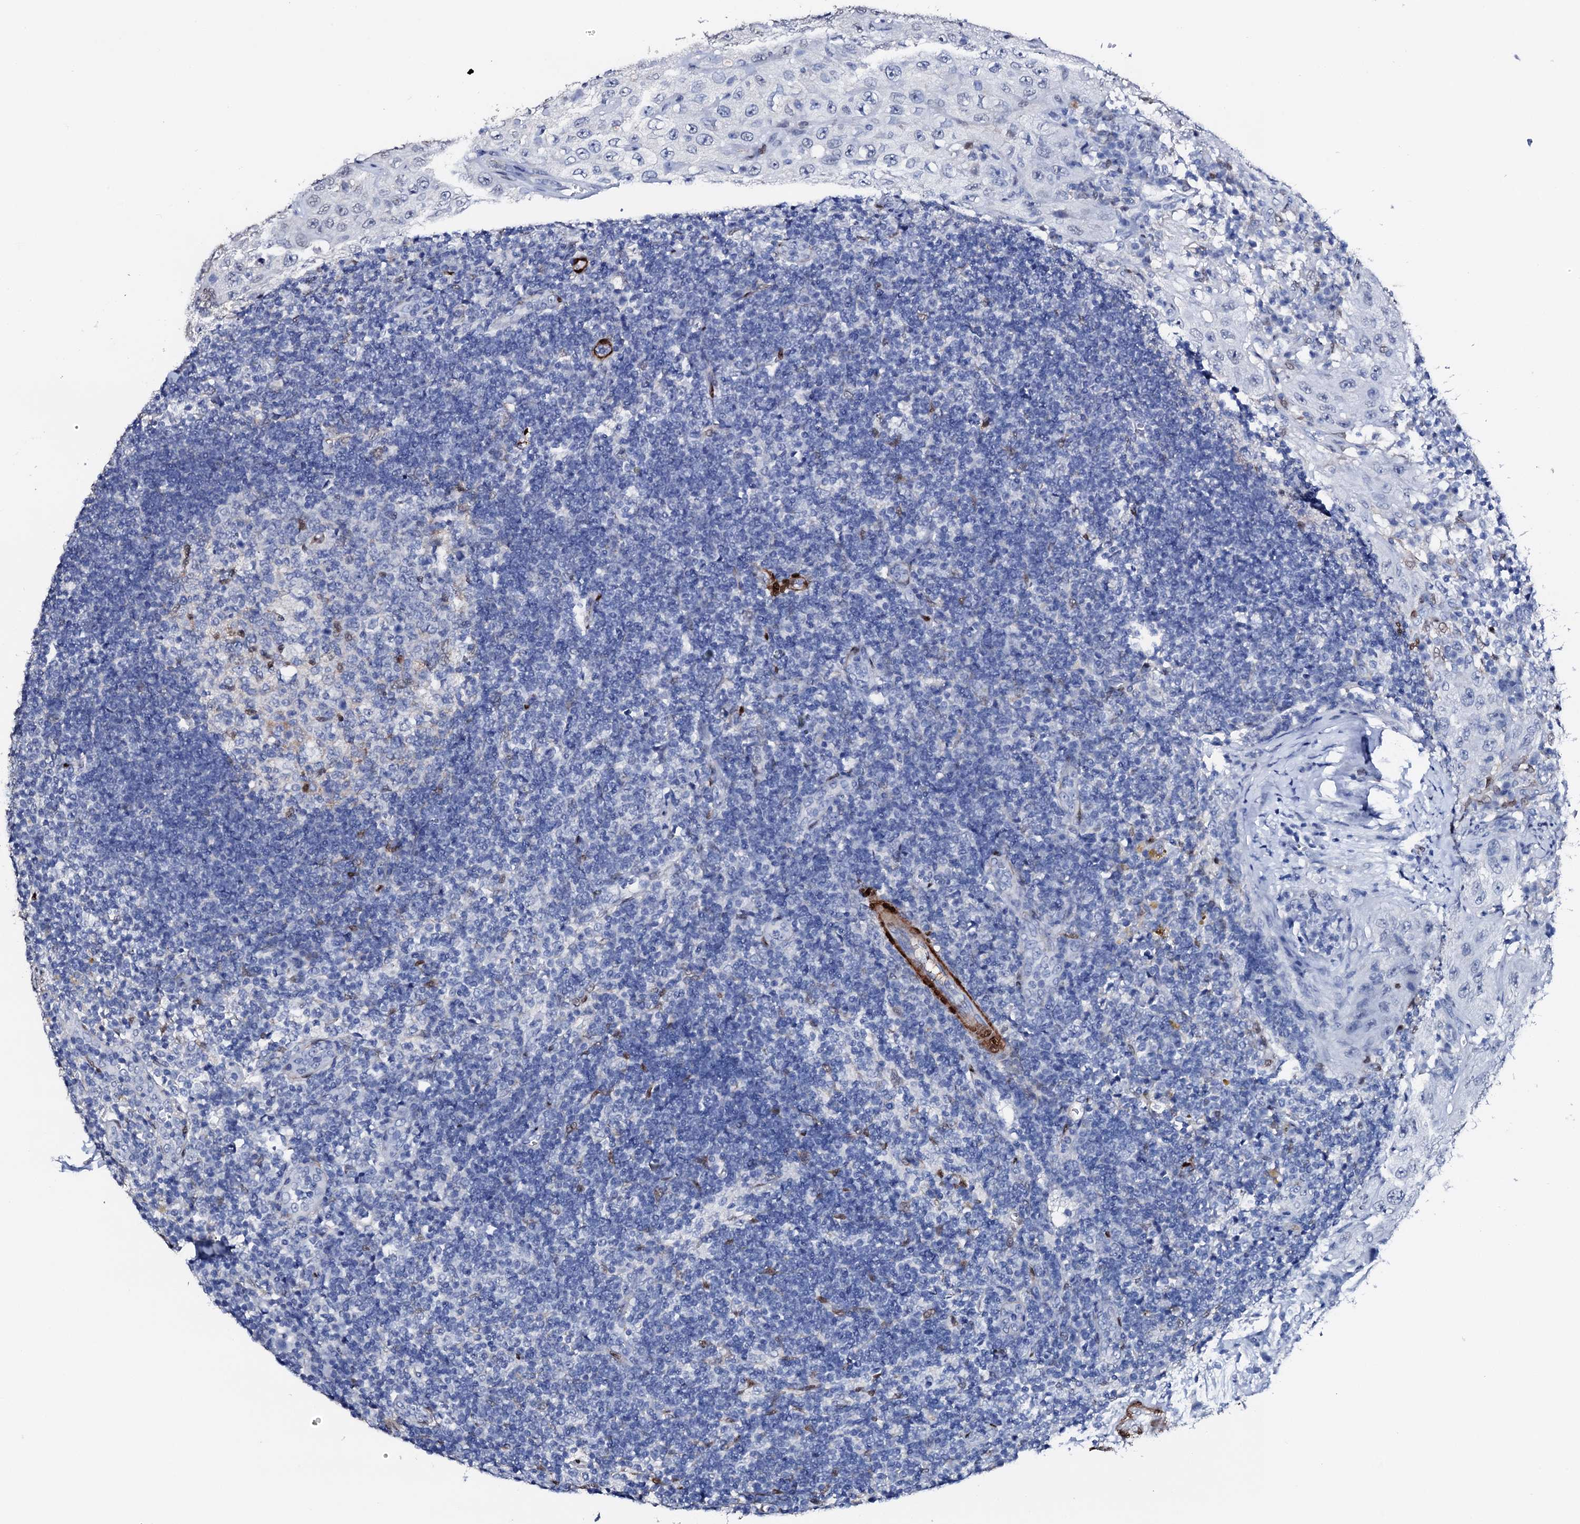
{"staining": {"intensity": "weak", "quantity": "<25%", "location": "nuclear"}, "tissue": "lymph node", "cell_type": "Germinal center cells", "image_type": "normal", "snomed": [{"axis": "morphology", "description": "Normal tissue, NOS"}, {"axis": "morphology", "description": "Squamous cell carcinoma, metastatic, NOS"}, {"axis": "topography", "description": "Lymph node"}], "caption": "Immunohistochemistry micrograph of unremarkable lymph node: lymph node stained with DAB (3,3'-diaminobenzidine) exhibits no significant protein expression in germinal center cells. (DAB (3,3'-diaminobenzidine) immunohistochemistry (IHC) with hematoxylin counter stain).", "gene": "NRIP2", "patient": {"sex": "male", "age": 73}}